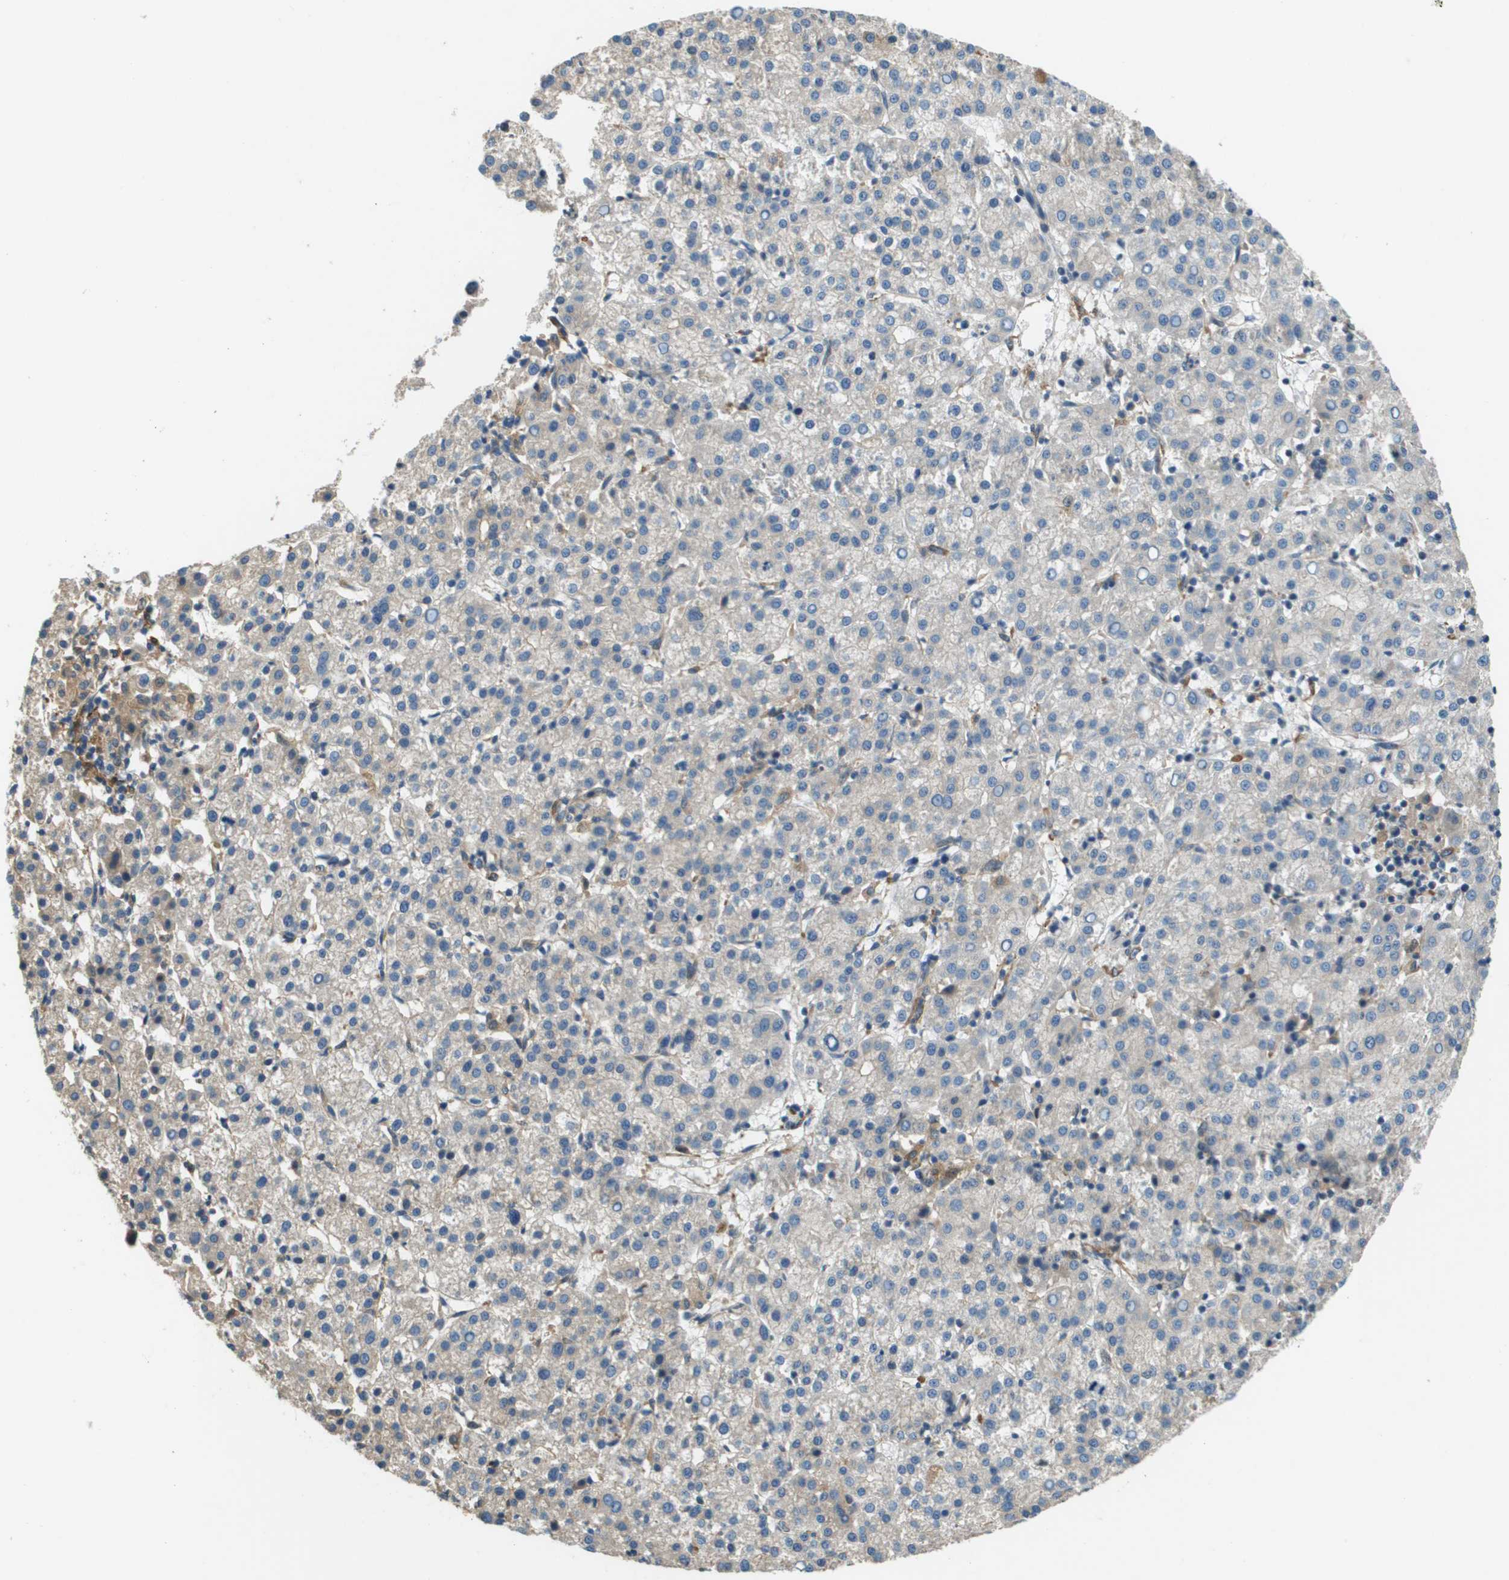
{"staining": {"intensity": "negative", "quantity": "none", "location": "none"}, "tissue": "liver cancer", "cell_type": "Tumor cells", "image_type": "cancer", "snomed": [{"axis": "morphology", "description": "Carcinoma, Hepatocellular, NOS"}, {"axis": "topography", "description": "Liver"}], "caption": "The photomicrograph shows no staining of tumor cells in liver cancer (hepatocellular carcinoma).", "gene": "SAMSN1", "patient": {"sex": "female", "age": 58}}